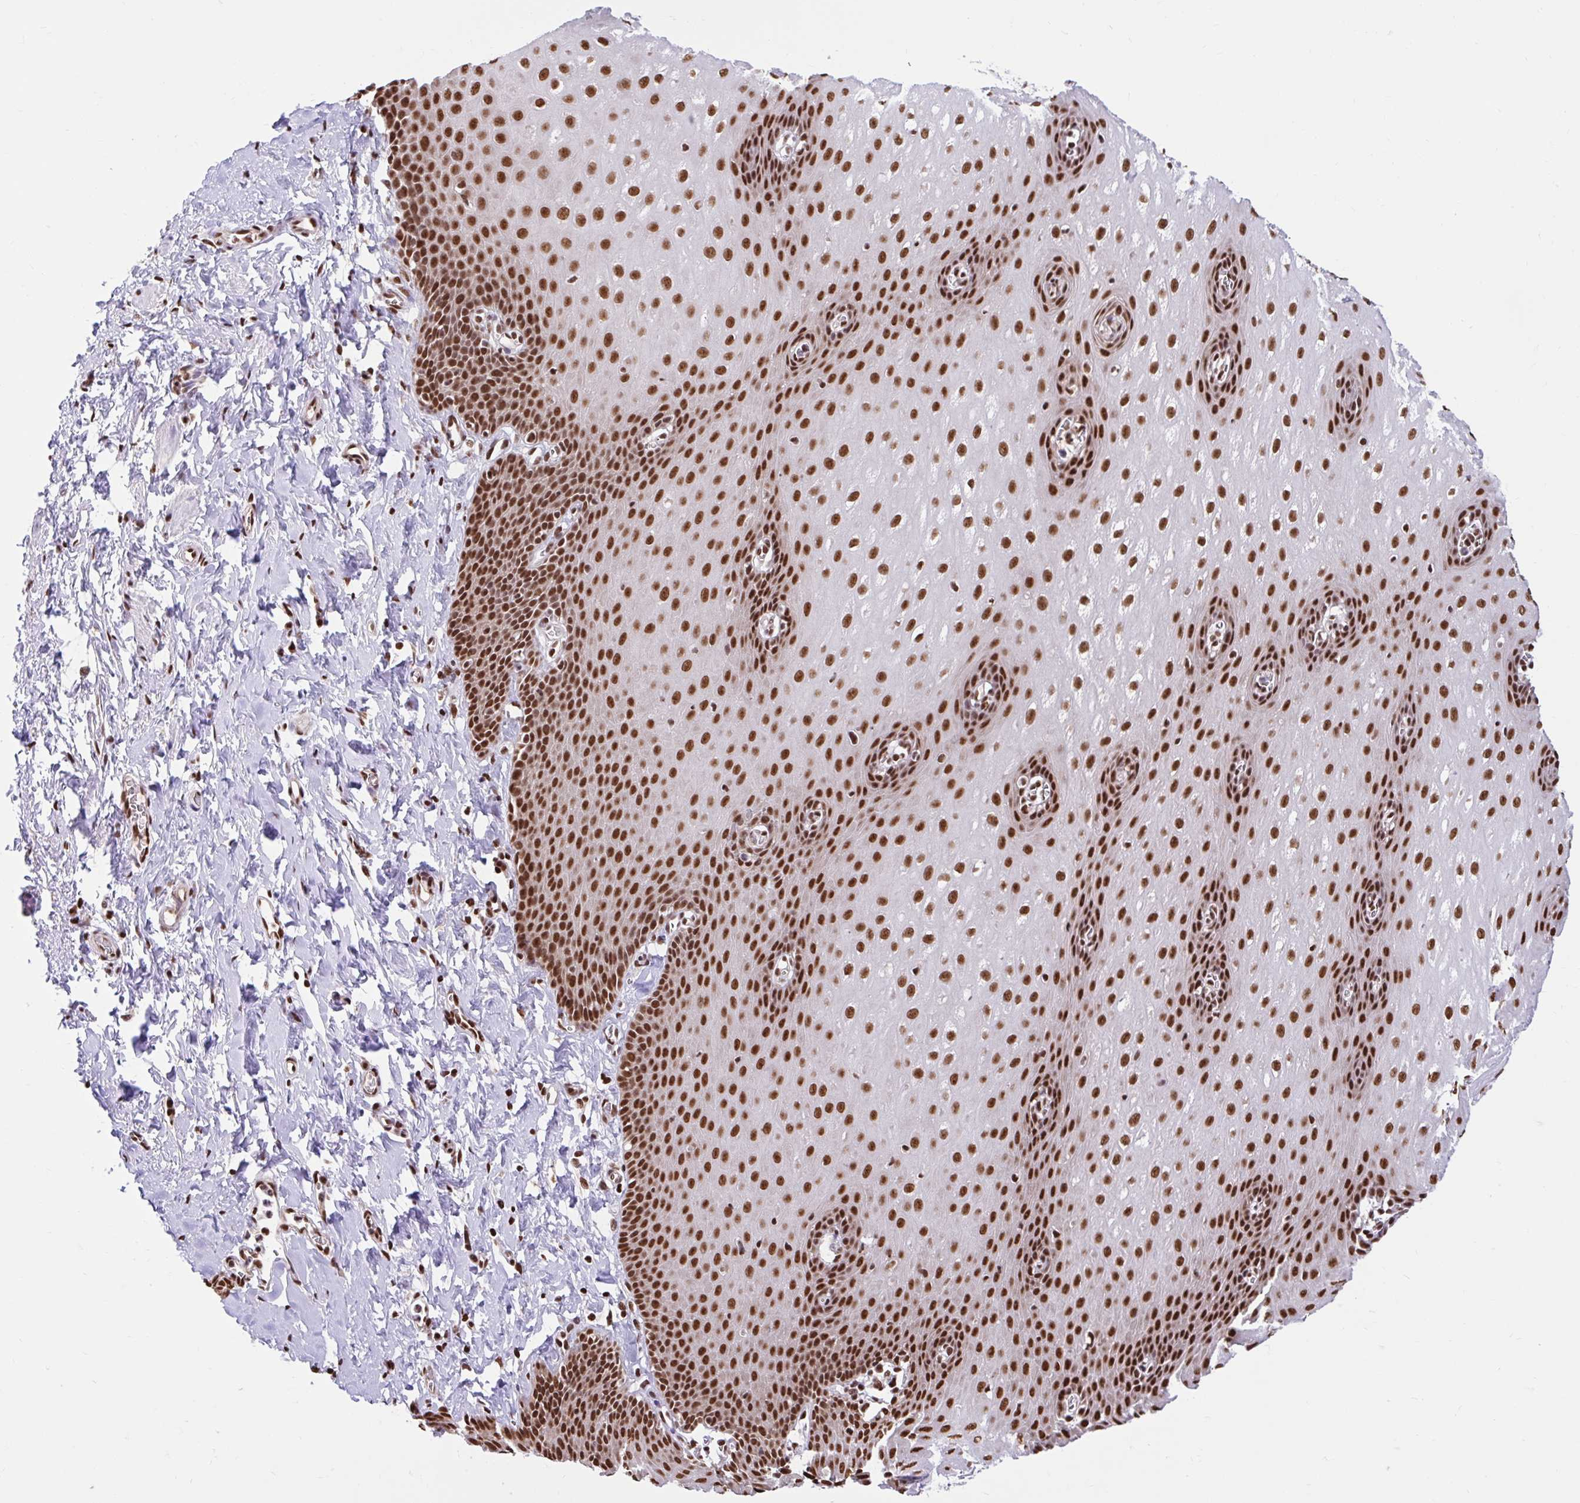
{"staining": {"intensity": "strong", "quantity": ">75%", "location": "nuclear"}, "tissue": "esophagus", "cell_type": "Squamous epithelial cells", "image_type": "normal", "snomed": [{"axis": "morphology", "description": "Normal tissue, NOS"}, {"axis": "topography", "description": "Esophagus"}], "caption": "Immunohistochemistry image of benign esophagus: esophagus stained using immunohistochemistry (IHC) shows high levels of strong protein expression localized specifically in the nuclear of squamous epithelial cells, appearing as a nuclear brown color.", "gene": "ABCA9", "patient": {"sex": "male", "age": 70}}